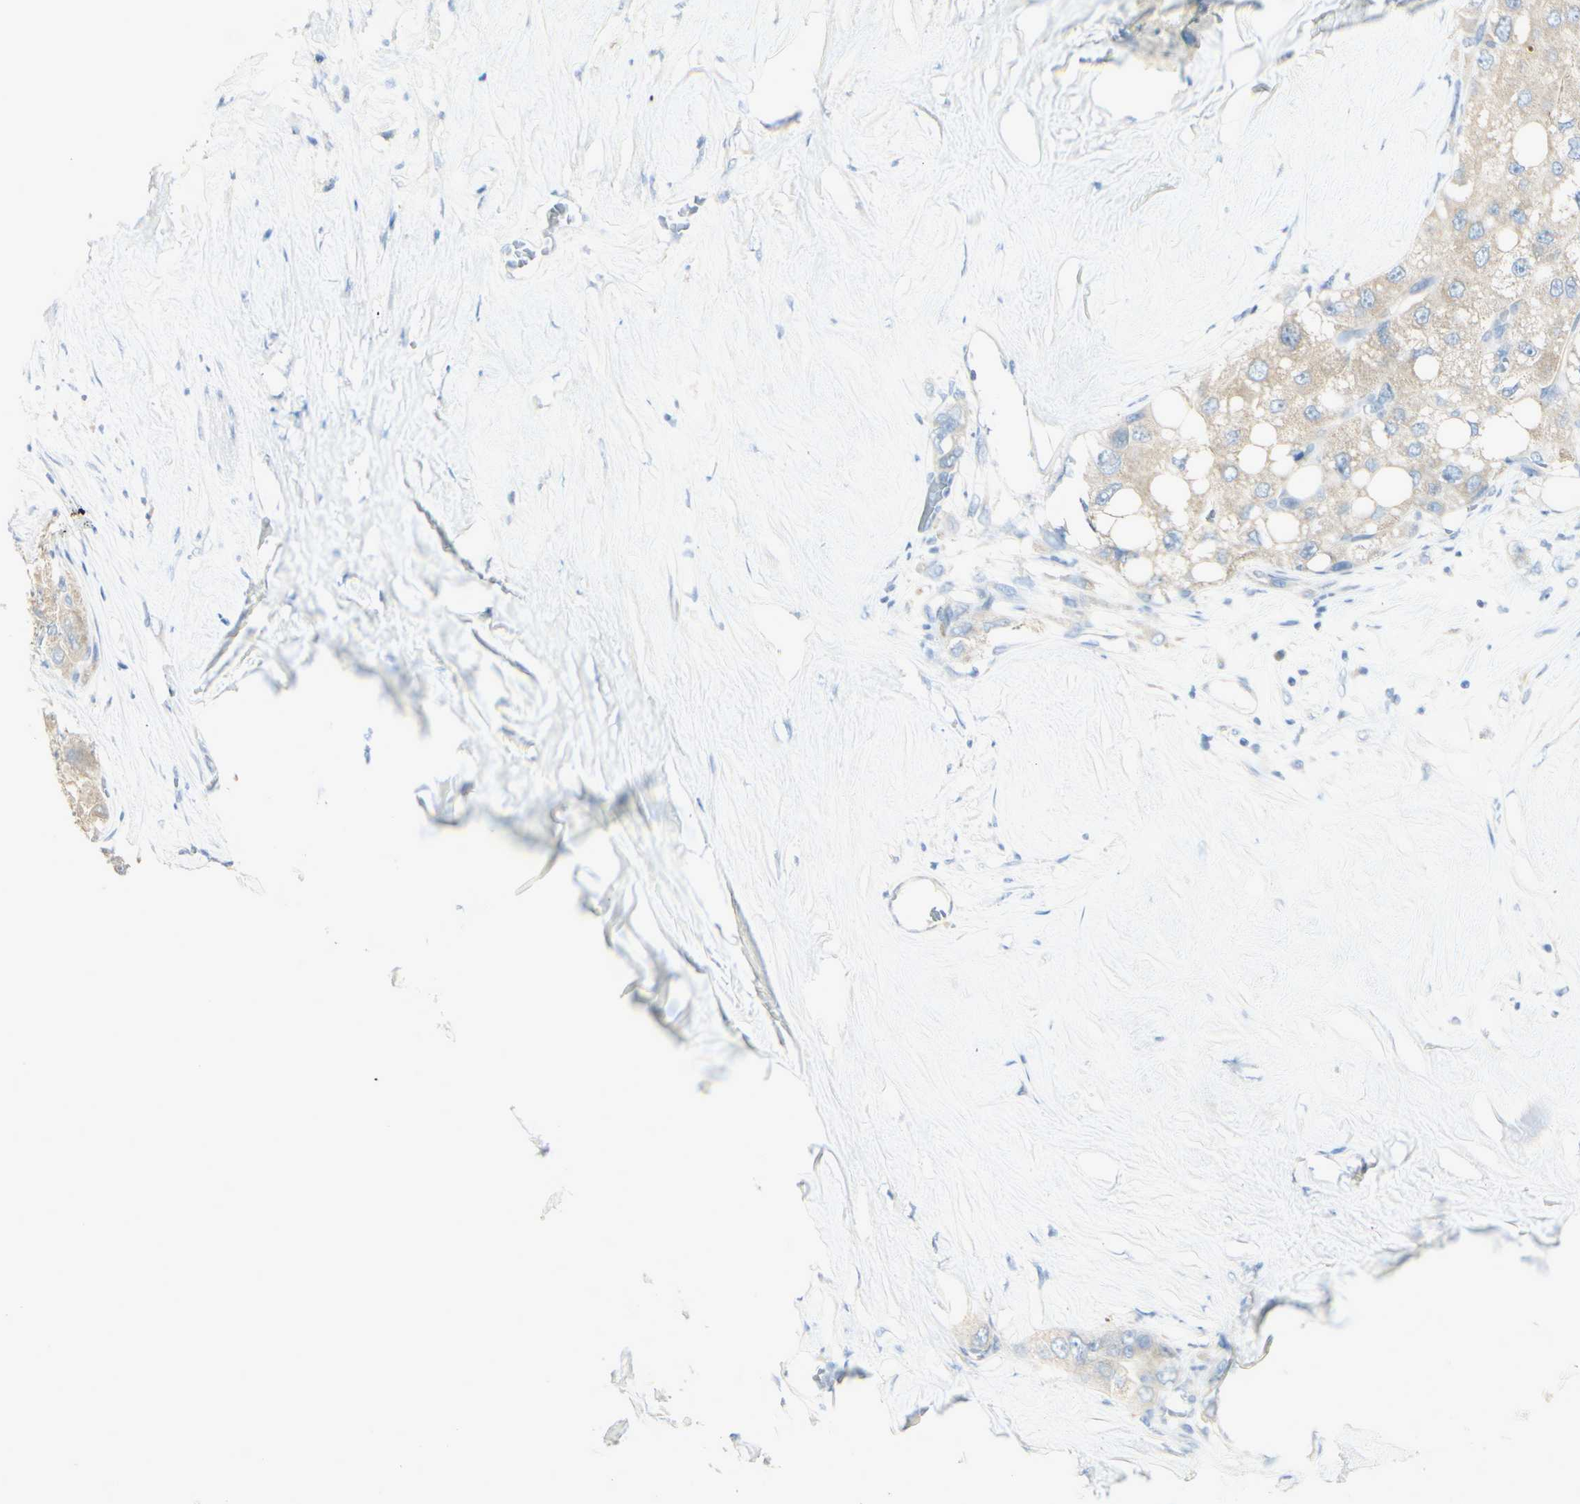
{"staining": {"intensity": "weak", "quantity": "<25%", "location": "cytoplasmic/membranous"}, "tissue": "liver cancer", "cell_type": "Tumor cells", "image_type": "cancer", "snomed": [{"axis": "morphology", "description": "Carcinoma, Hepatocellular, NOS"}, {"axis": "topography", "description": "Liver"}], "caption": "The histopathology image shows no significant staining in tumor cells of liver cancer (hepatocellular carcinoma).", "gene": "ART3", "patient": {"sex": "male", "age": 80}}